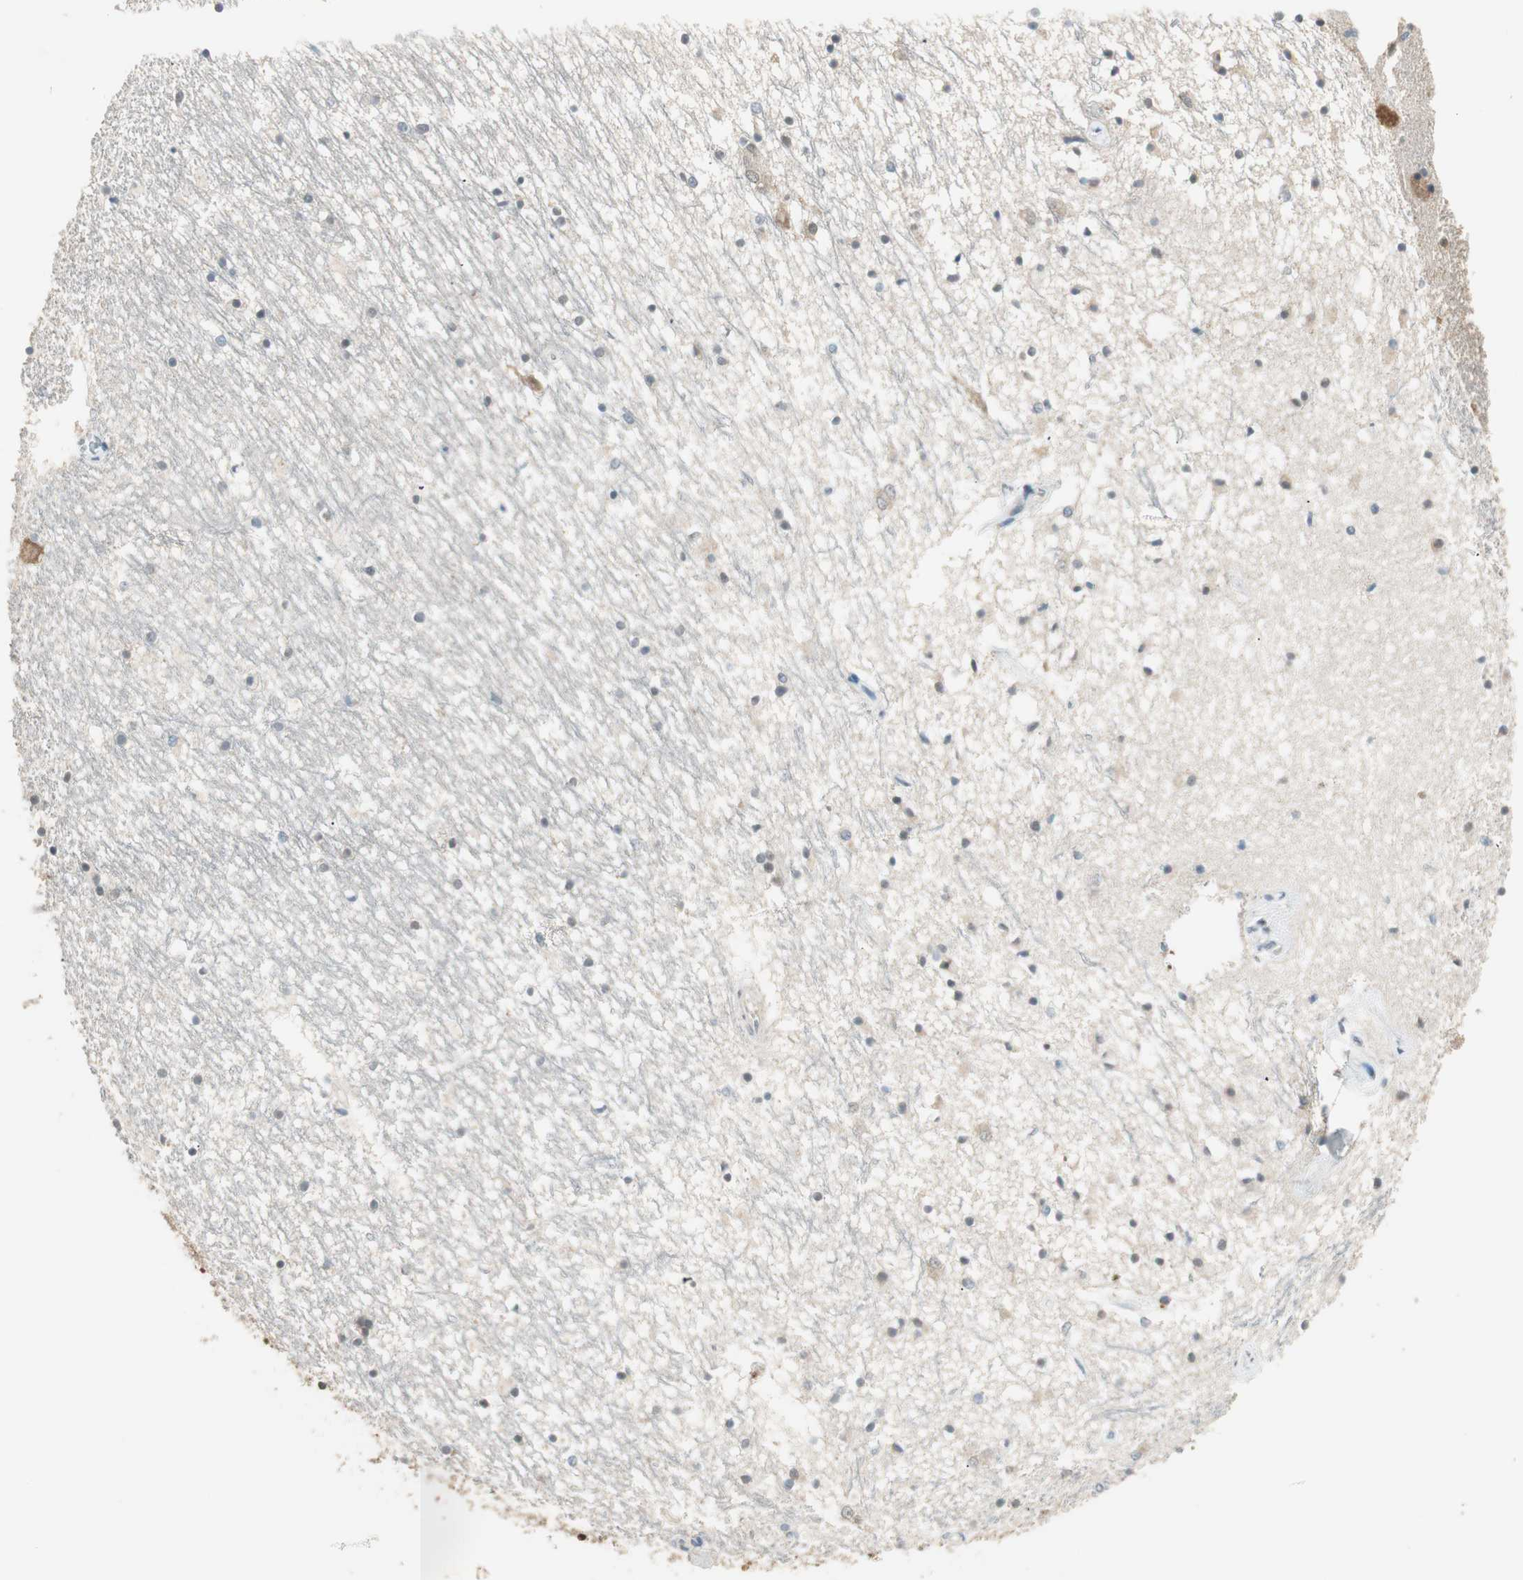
{"staining": {"intensity": "moderate", "quantity": "25%-75%", "location": "cytoplasmic/membranous"}, "tissue": "hippocampus", "cell_type": "Glial cells", "image_type": "normal", "snomed": [{"axis": "morphology", "description": "Normal tissue, NOS"}, {"axis": "topography", "description": "Hippocampus"}], "caption": "About 25%-75% of glial cells in unremarkable human hippocampus exhibit moderate cytoplasmic/membranous protein expression as visualized by brown immunohistochemical staining.", "gene": "USP5", "patient": {"sex": "male", "age": 45}}